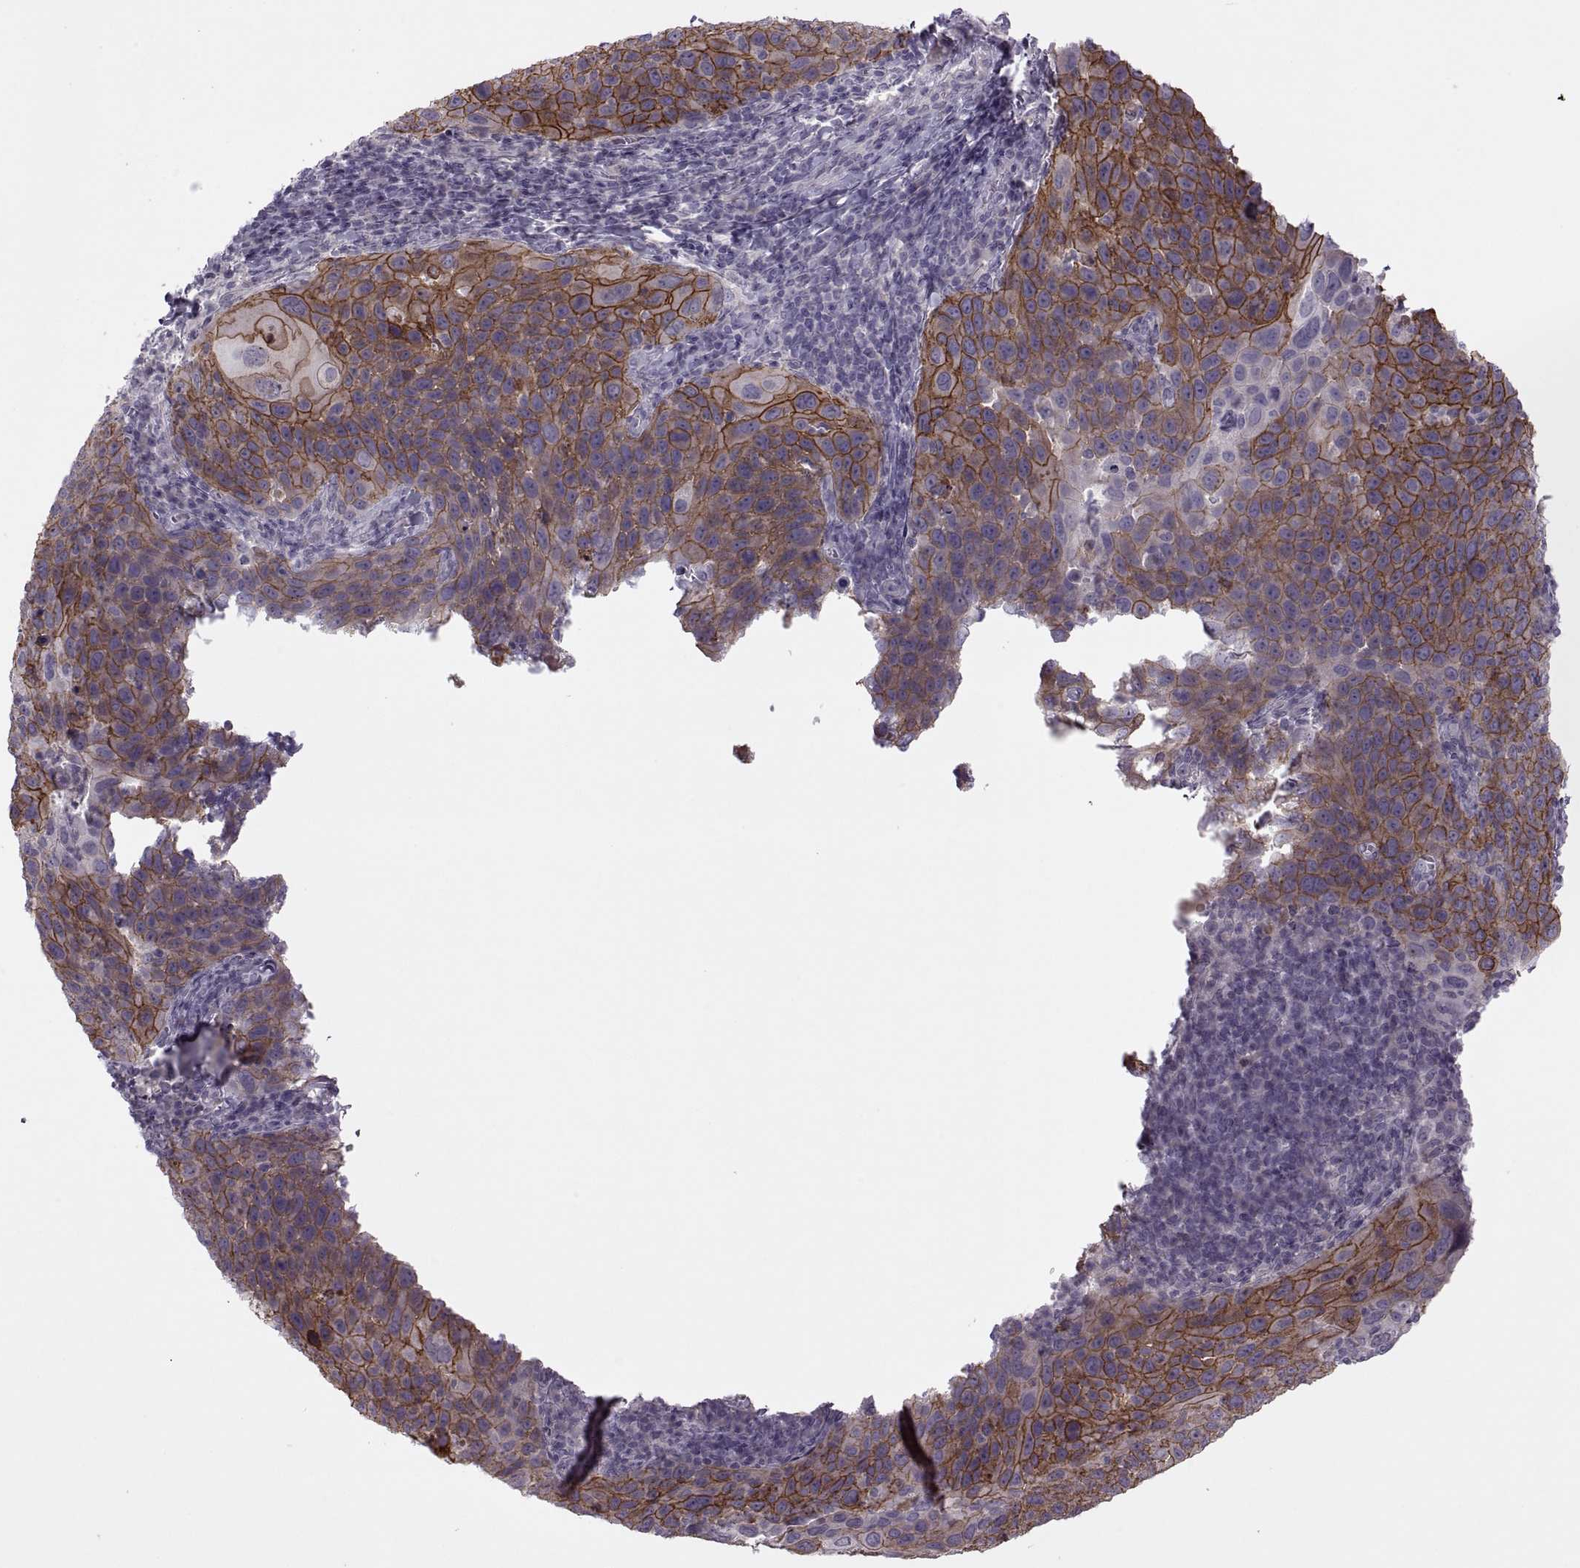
{"staining": {"intensity": "strong", "quantity": "25%-75%", "location": "cytoplasmic/membranous"}, "tissue": "cervical cancer", "cell_type": "Tumor cells", "image_type": "cancer", "snomed": [{"axis": "morphology", "description": "Squamous cell carcinoma, NOS"}, {"axis": "topography", "description": "Cervix"}], "caption": "Cervical cancer (squamous cell carcinoma) stained for a protein (brown) reveals strong cytoplasmic/membranous positive positivity in approximately 25%-75% of tumor cells.", "gene": "RIPK4", "patient": {"sex": "female", "age": 54}}